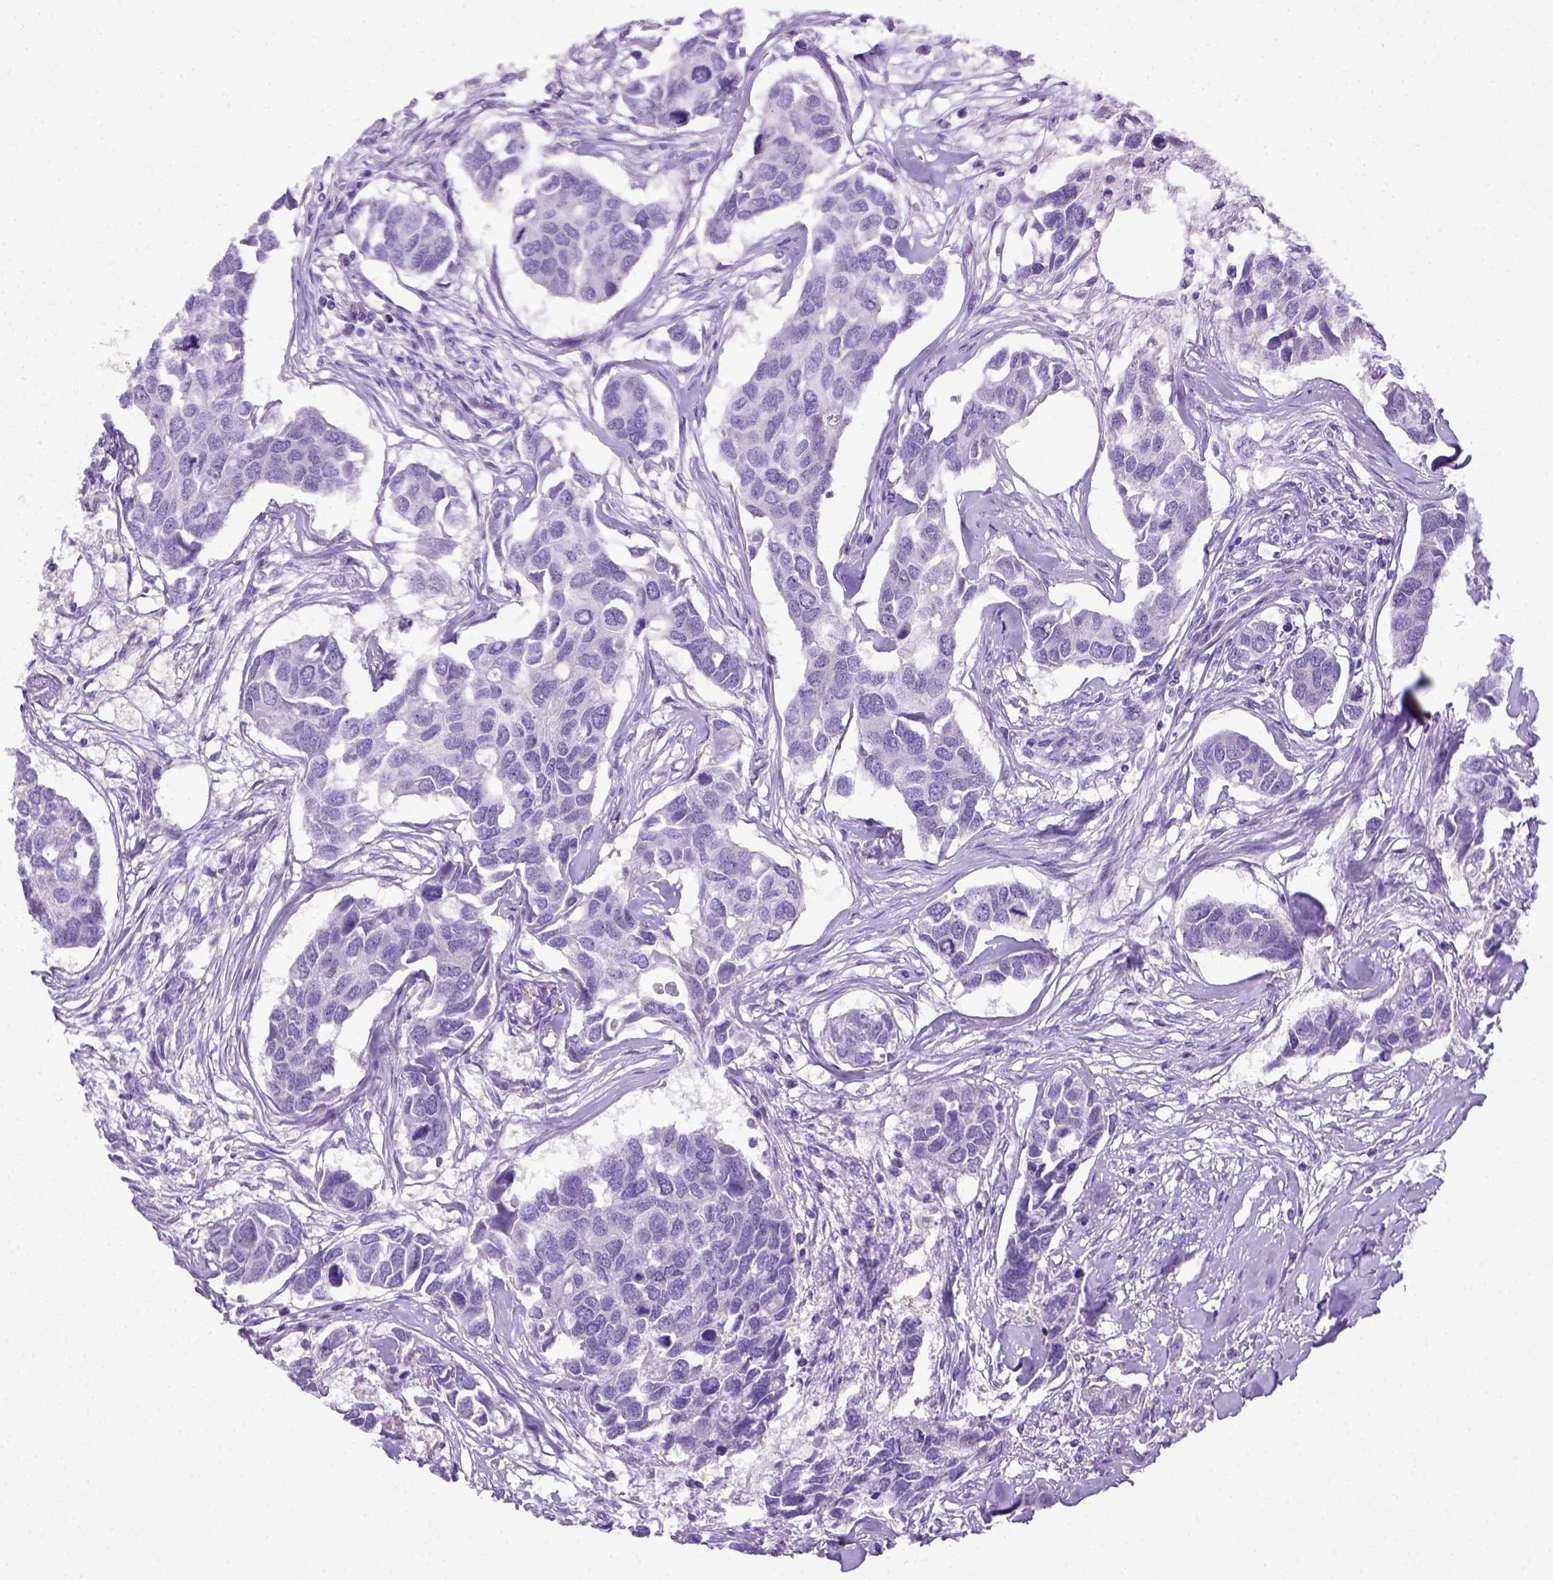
{"staining": {"intensity": "negative", "quantity": "none", "location": "none"}, "tissue": "breast cancer", "cell_type": "Tumor cells", "image_type": "cancer", "snomed": [{"axis": "morphology", "description": "Duct carcinoma"}, {"axis": "topography", "description": "Breast"}], "caption": "Breast cancer was stained to show a protein in brown. There is no significant expression in tumor cells.", "gene": "ITIH4", "patient": {"sex": "female", "age": 83}}